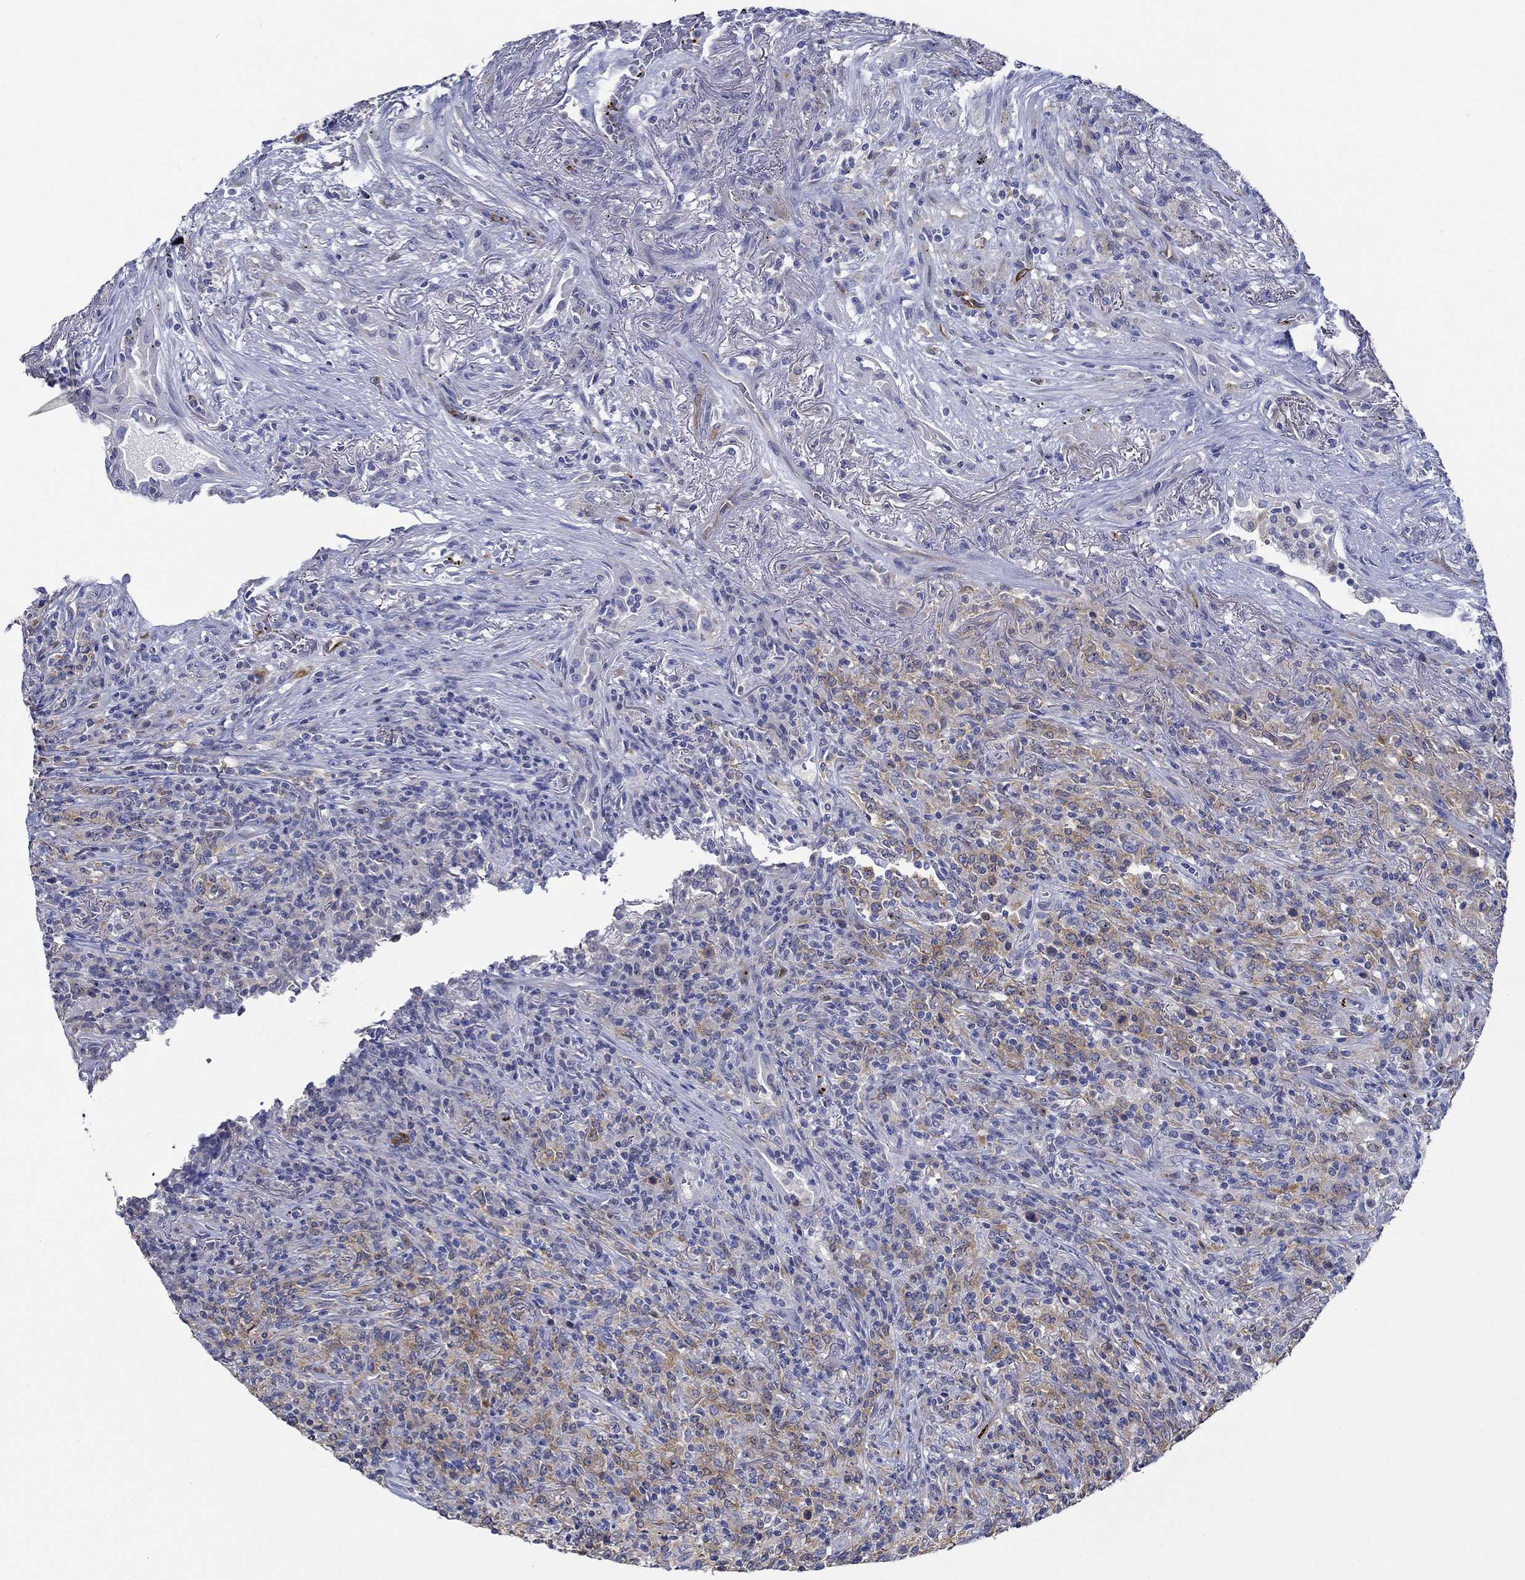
{"staining": {"intensity": "moderate", "quantity": "<25%", "location": "cytoplasmic/membranous"}, "tissue": "lymphoma", "cell_type": "Tumor cells", "image_type": "cancer", "snomed": [{"axis": "morphology", "description": "Malignant lymphoma, non-Hodgkin's type, High grade"}, {"axis": "topography", "description": "Lung"}], "caption": "A high-resolution photomicrograph shows immunohistochemistry staining of malignant lymphoma, non-Hodgkin's type (high-grade), which reveals moderate cytoplasmic/membranous positivity in about <25% of tumor cells. (IHC, brightfield microscopy, high magnification).", "gene": "SLC27A3", "patient": {"sex": "male", "age": 79}}